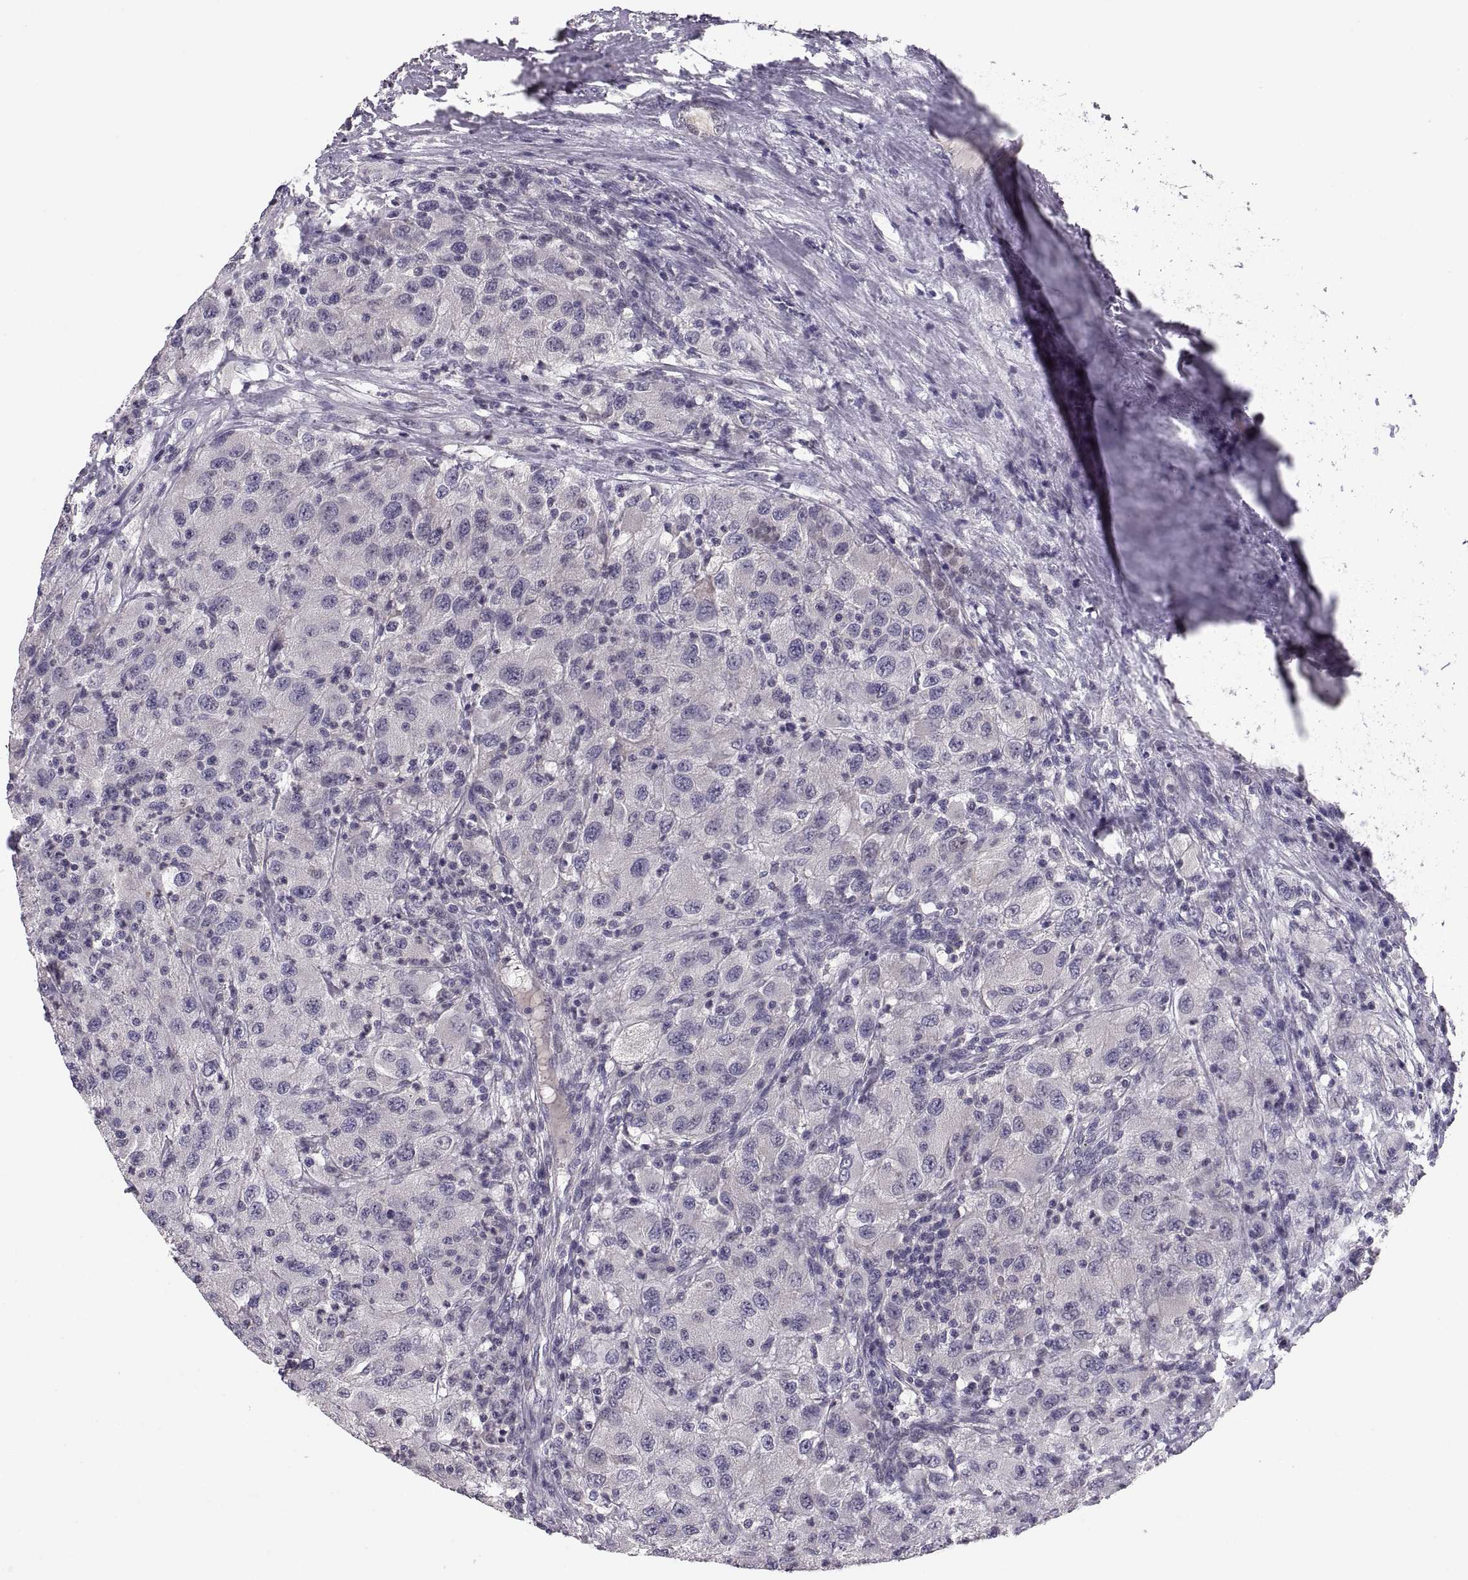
{"staining": {"intensity": "negative", "quantity": "none", "location": "none"}, "tissue": "renal cancer", "cell_type": "Tumor cells", "image_type": "cancer", "snomed": [{"axis": "morphology", "description": "Adenocarcinoma, NOS"}, {"axis": "topography", "description": "Kidney"}], "caption": "Tumor cells show no significant protein staining in adenocarcinoma (renal).", "gene": "PAX2", "patient": {"sex": "female", "age": 67}}